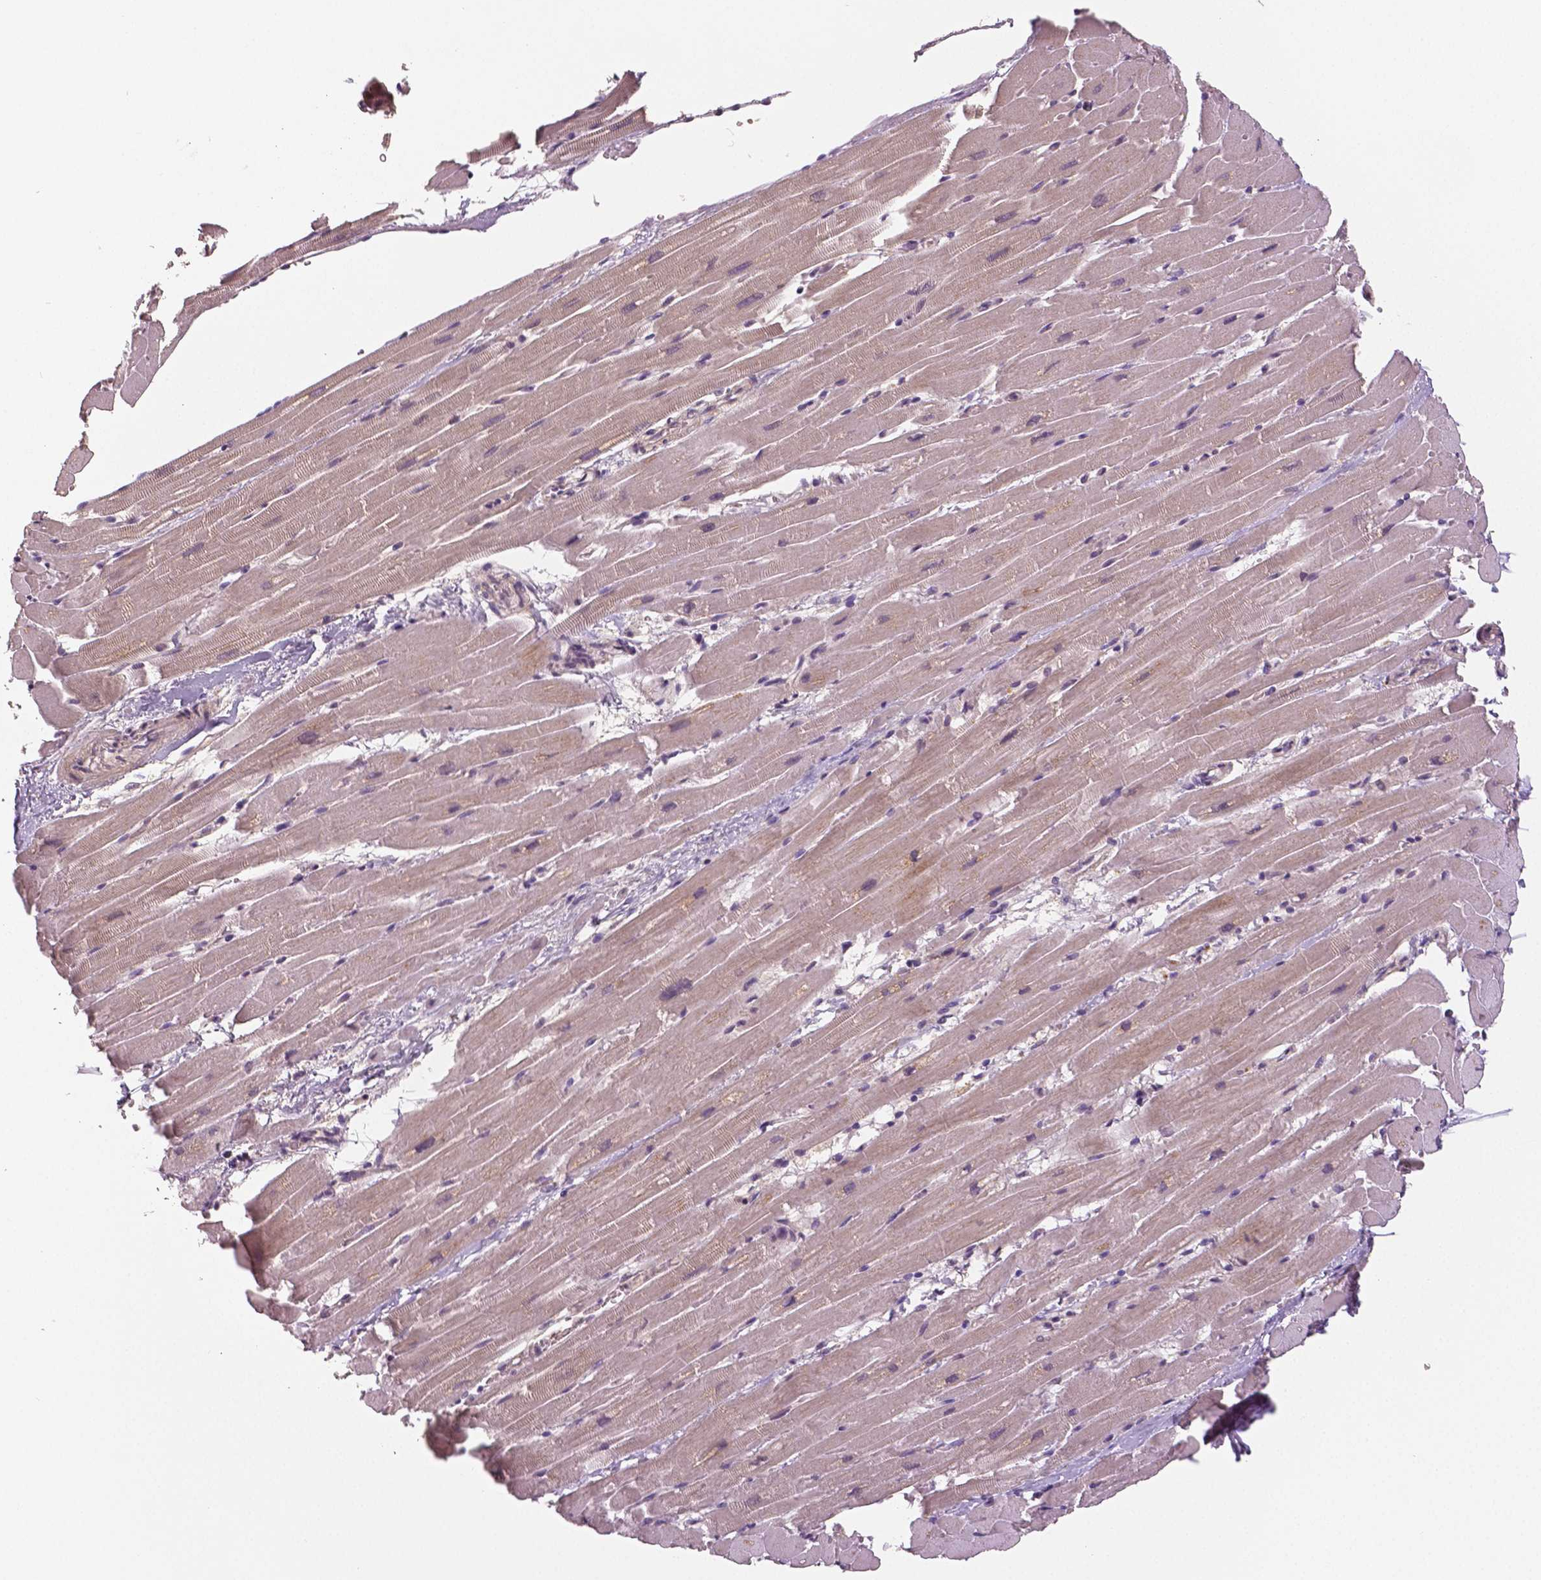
{"staining": {"intensity": "weak", "quantity": "25%-75%", "location": "cytoplasmic/membranous"}, "tissue": "heart muscle", "cell_type": "Cardiomyocytes", "image_type": "normal", "snomed": [{"axis": "morphology", "description": "Normal tissue, NOS"}, {"axis": "topography", "description": "Heart"}], "caption": "High-magnification brightfield microscopy of normal heart muscle stained with DAB (brown) and counterstained with hematoxylin (blue). cardiomyocytes exhibit weak cytoplasmic/membranous positivity is identified in approximately25%-75% of cells. (Brightfield microscopy of DAB IHC at high magnification).", "gene": "MKI67", "patient": {"sex": "male", "age": 37}}